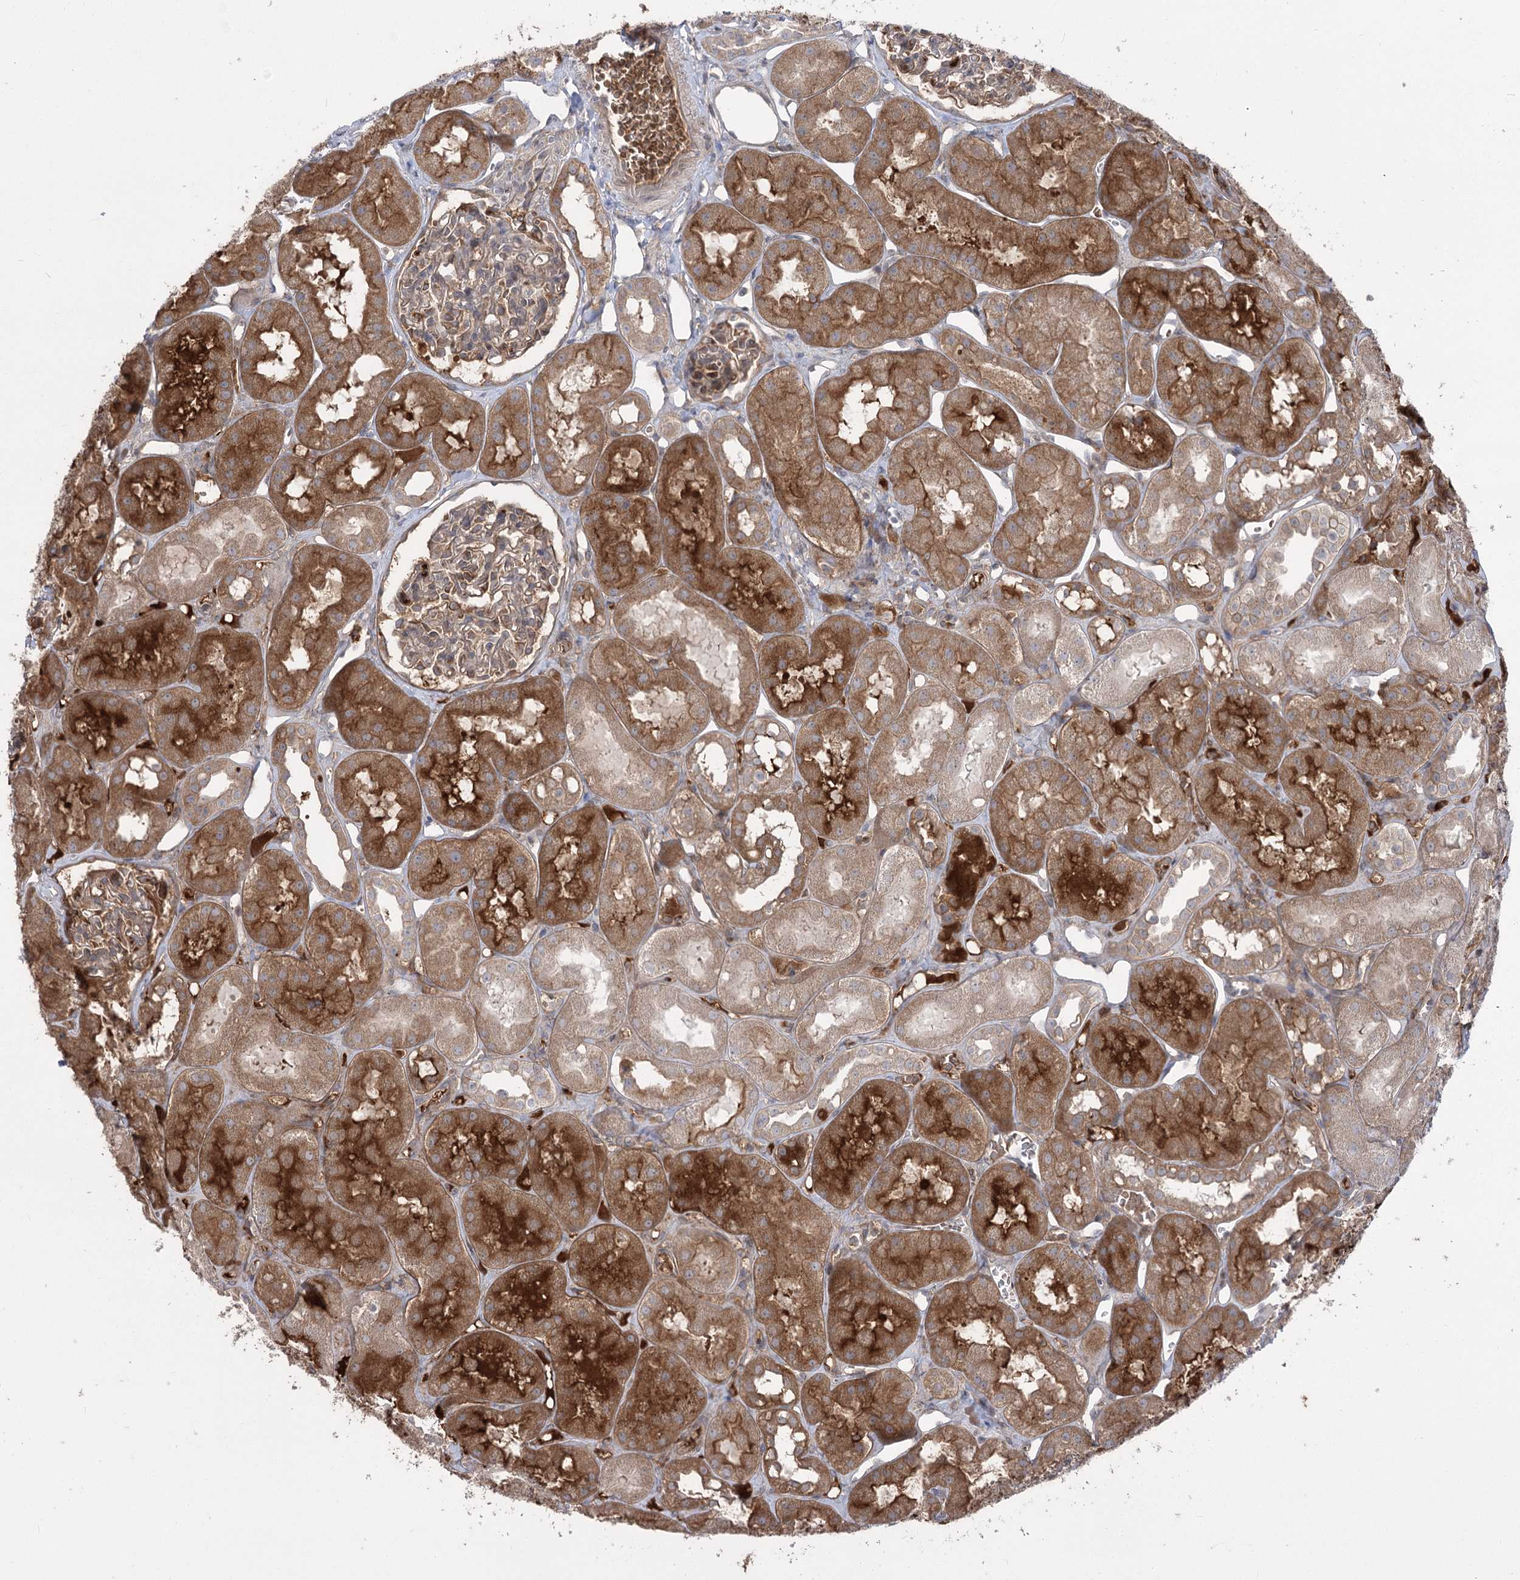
{"staining": {"intensity": "weak", "quantity": "25%-75%", "location": "cytoplasmic/membranous"}, "tissue": "kidney", "cell_type": "Cells in glomeruli", "image_type": "normal", "snomed": [{"axis": "morphology", "description": "Normal tissue, NOS"}, {"axis": "topography", "description": "Kidney"}], "caption": "Kidney stained with a brown dye exhibits weak cytoplasmic/membranous positive expression in about 25%-75% of cells in glomeruli.", "gene": "PLEKHA5", "patient": {"sex": "male", "age": 16}}